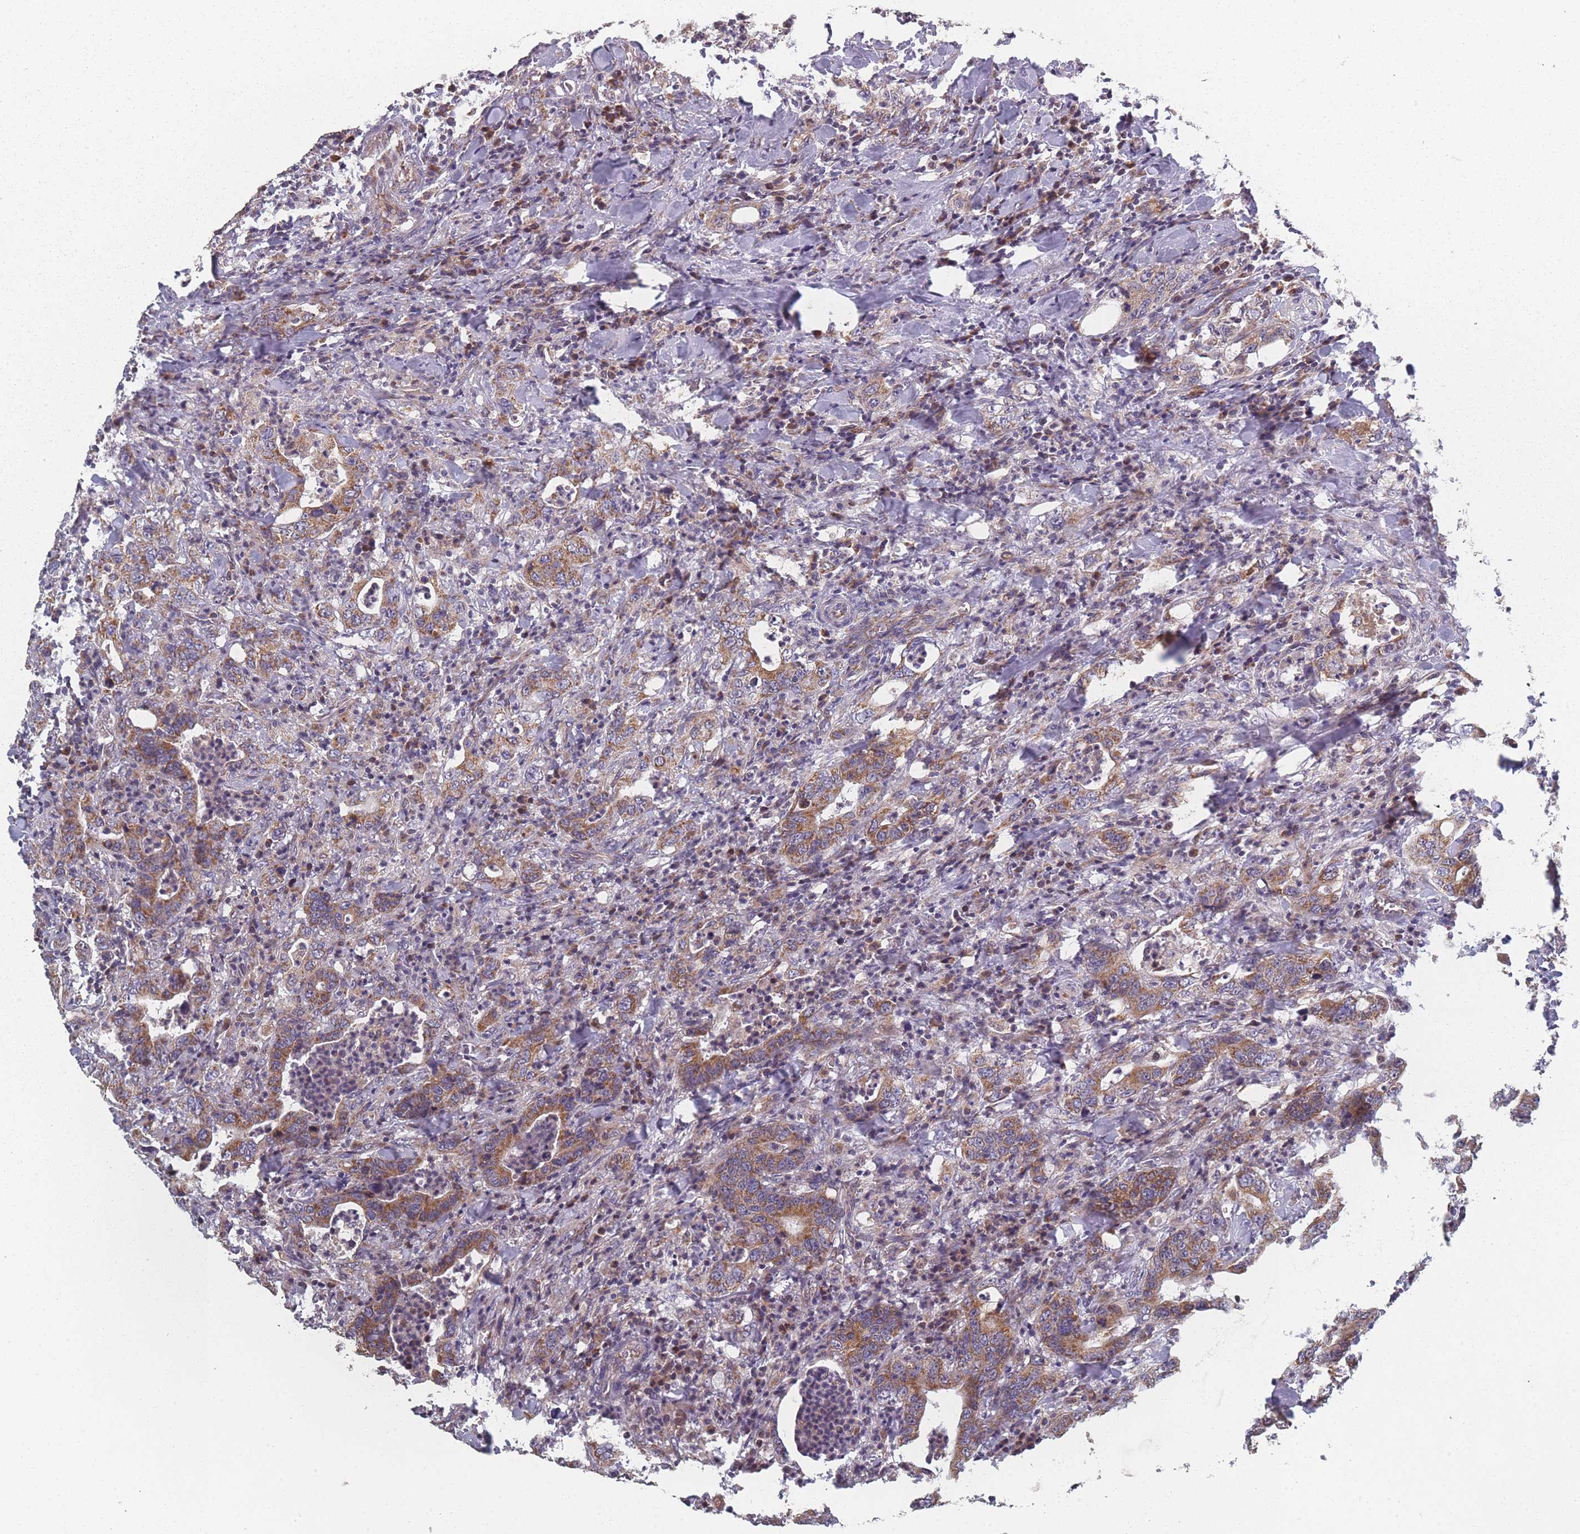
{"staining": {"intensity": "moderate", "quantity": ">75%", "location": "cytoplasmic/membranous"}, "tissue": "colorectal cancer", "cell_type": "Tumor cells", "image_type": "cancer", "snomed": [{"axis": "morphology", "description": "Adenocarcinoma, NOS"}, {"axis": "topography", "description": "Colon"}], "caption": "Immunohistochemical staining of colorectal cancer reveals medium levels of moderate cytoplasmic/membranous protein positivity in about >75% of tumor cells.", "gene": "PSMB3", "patient": {"sex": "female", "age": 75}}